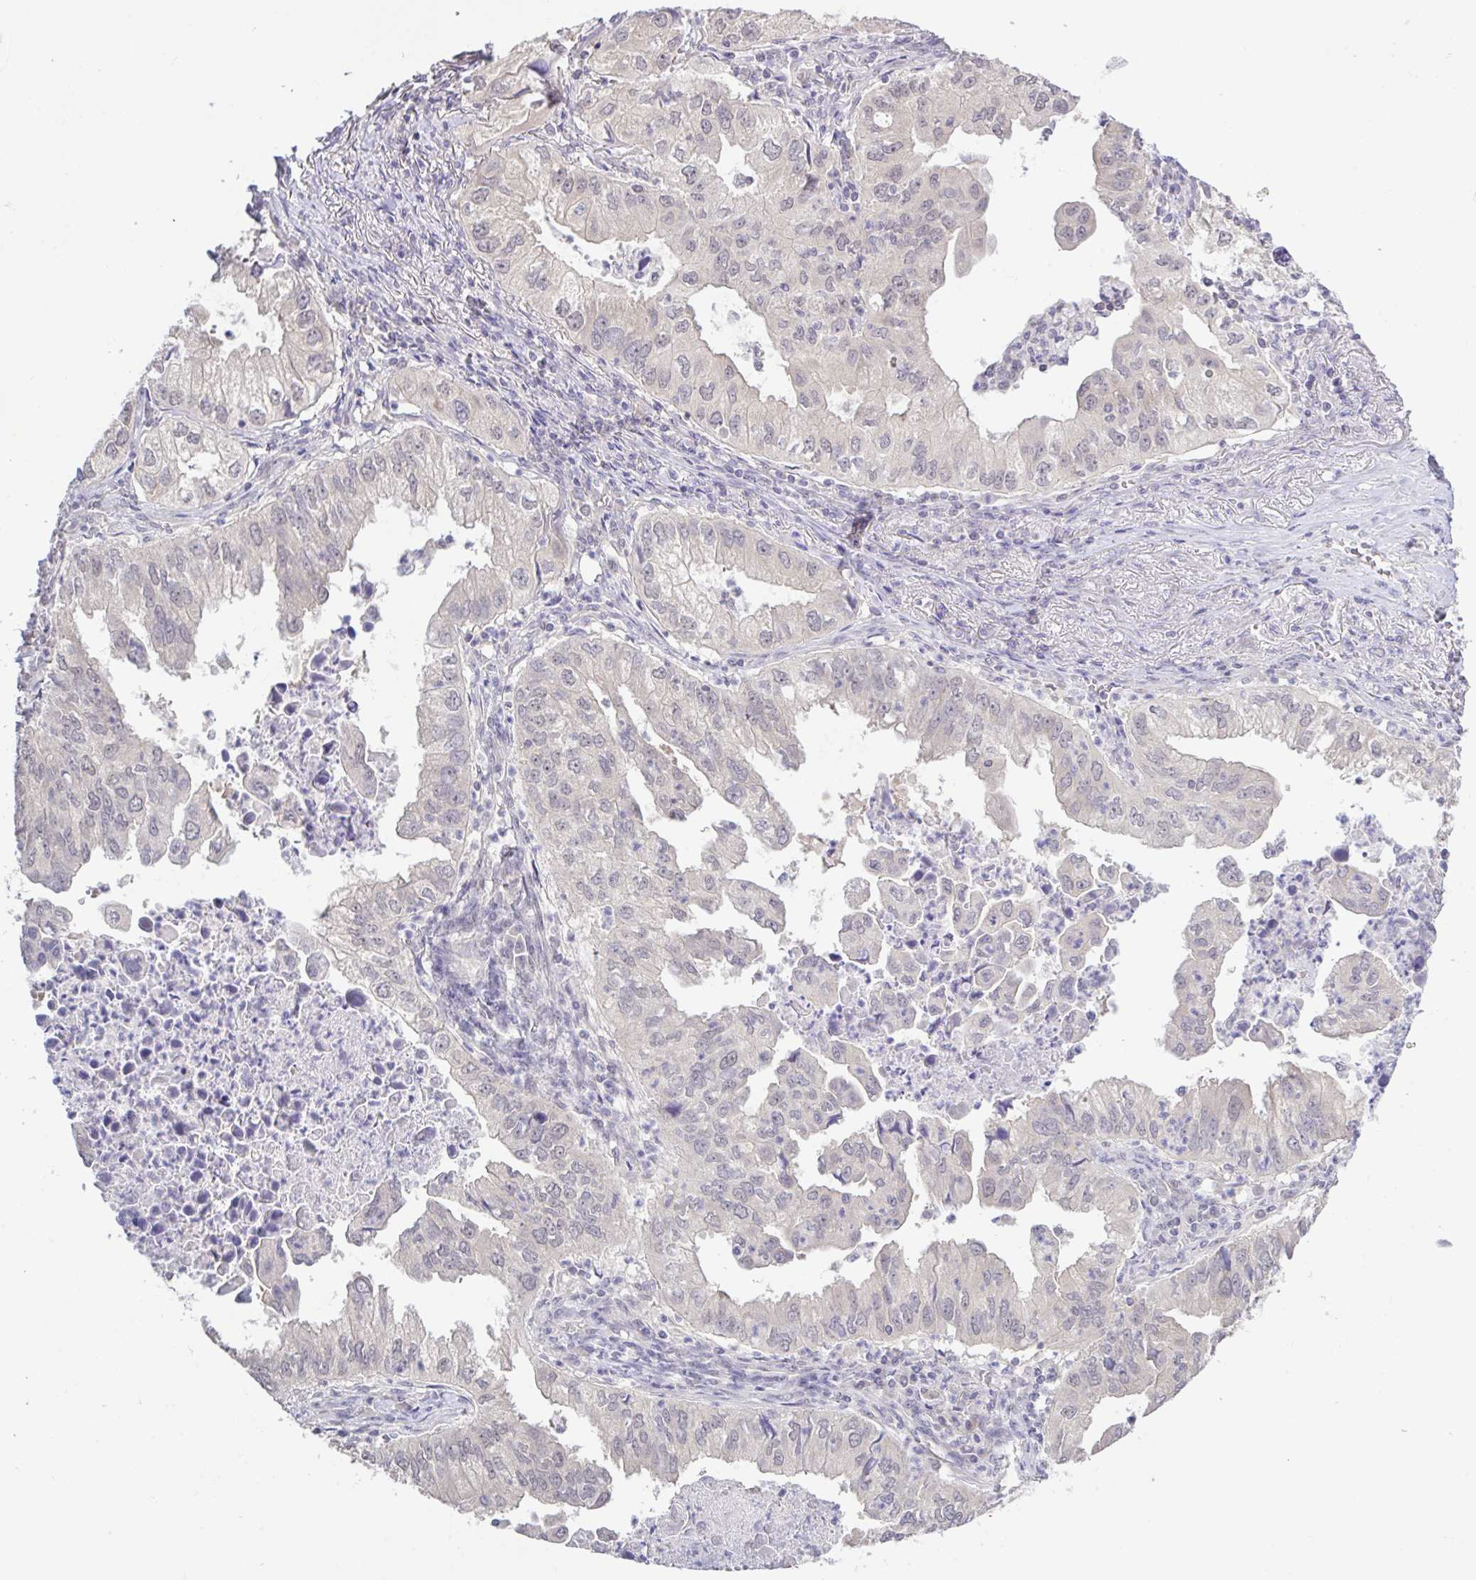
{"staining": {"intensity": "weak", "quantity": "<25%", "location": "nuclear"}, "tissue": "lung cancer", "cell_type": "Tumor cells", "image_type": "cancer", "snomed": [{"axis": "morphology", "description": "Adenocarcinoma, NOS"}, {"axis": "topography", "description": "Lung"}], "caption": "This is an IHC photomicrograph of lung cancer. There is no positivity in tumor cells.", "gene": "HYPK", "patient": {"sex": "male", "age": 48}}